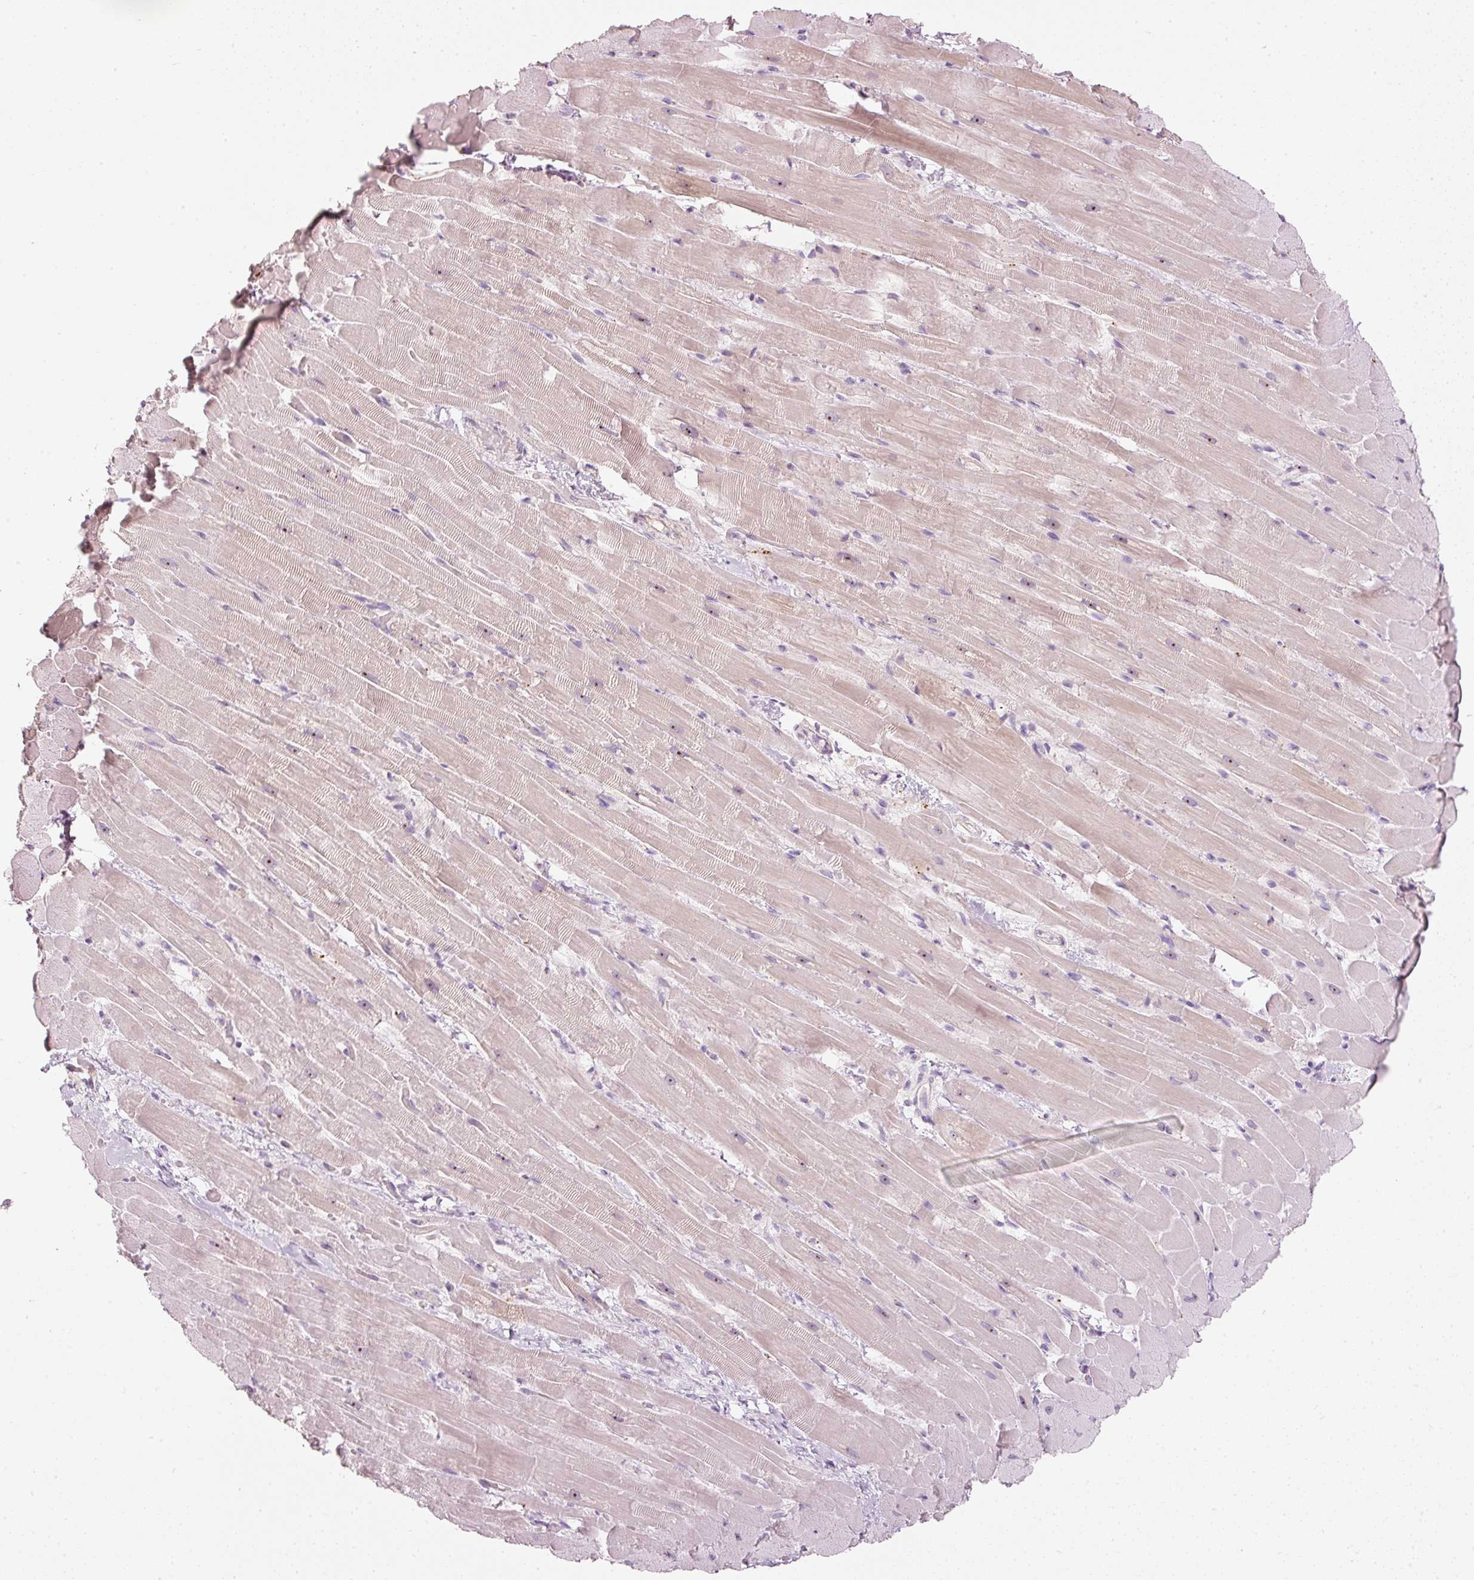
{"staining": {"intensity": "moderate", "quantity": "<25%", "location": "cytoplasmic/membranous"}, "tissue": "heart muscle", "cell_type": "Cardiomyocytes", "image_type": "normal", "snomed": [{"axis": "morphology", "description": "Normal tissue, NOS"}, {"axis": "topography", "description": "Heart"}], "caption": "Moderate cytoplasmic/membranous protein expression is appreciated in about <25% of cardiomyocytes in heart muscle. The staining was performed using DAB to visualize the protein expression in brown, while the nuclei were stained in blue with hematoxylin (Magnification: 20x).", "gene": "VCAM1", "patient": {"sex": "male", "age": 37}}